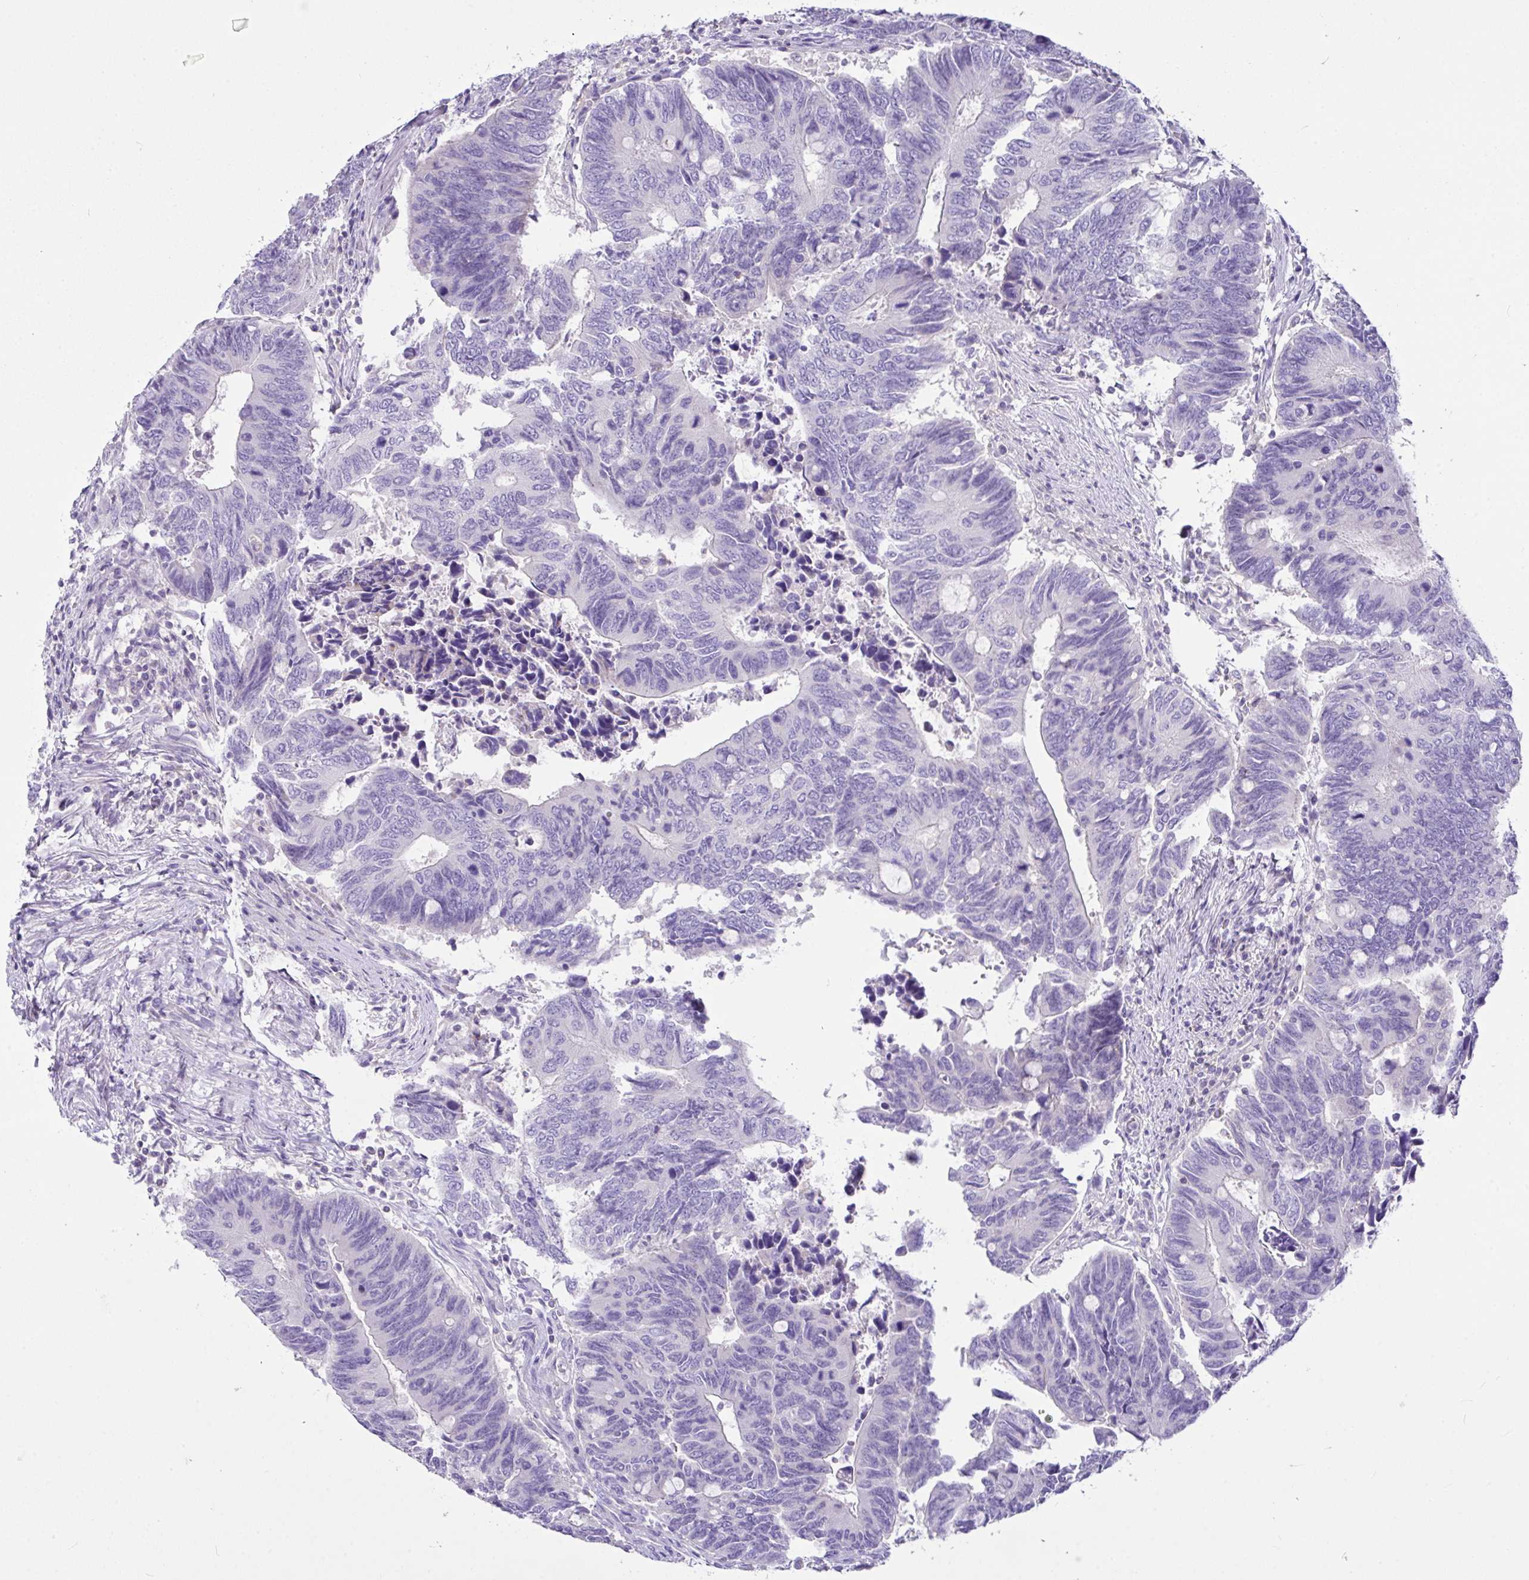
{"staining": {"intensity": "negative", "quantity": "none", "location": "none"}, "tissue": "colorectal cancer", "cell_type": "Tumor cells", "image_type": "cancer", "snomed": [{"axis": "morphology", "description": "Adenocarcinoma, NOS"}, {"axis": "topography", "description": "Colon"}], "caption": "An IHC photomicrograph of colorectal cancer is shown. There is no staining in tumor cells of colorectal cancer. (DAB immunohistochemistry (IHC), high magnification).", "gene": "D2HGDH", "patient": {"sex": "male", "age": 87}}